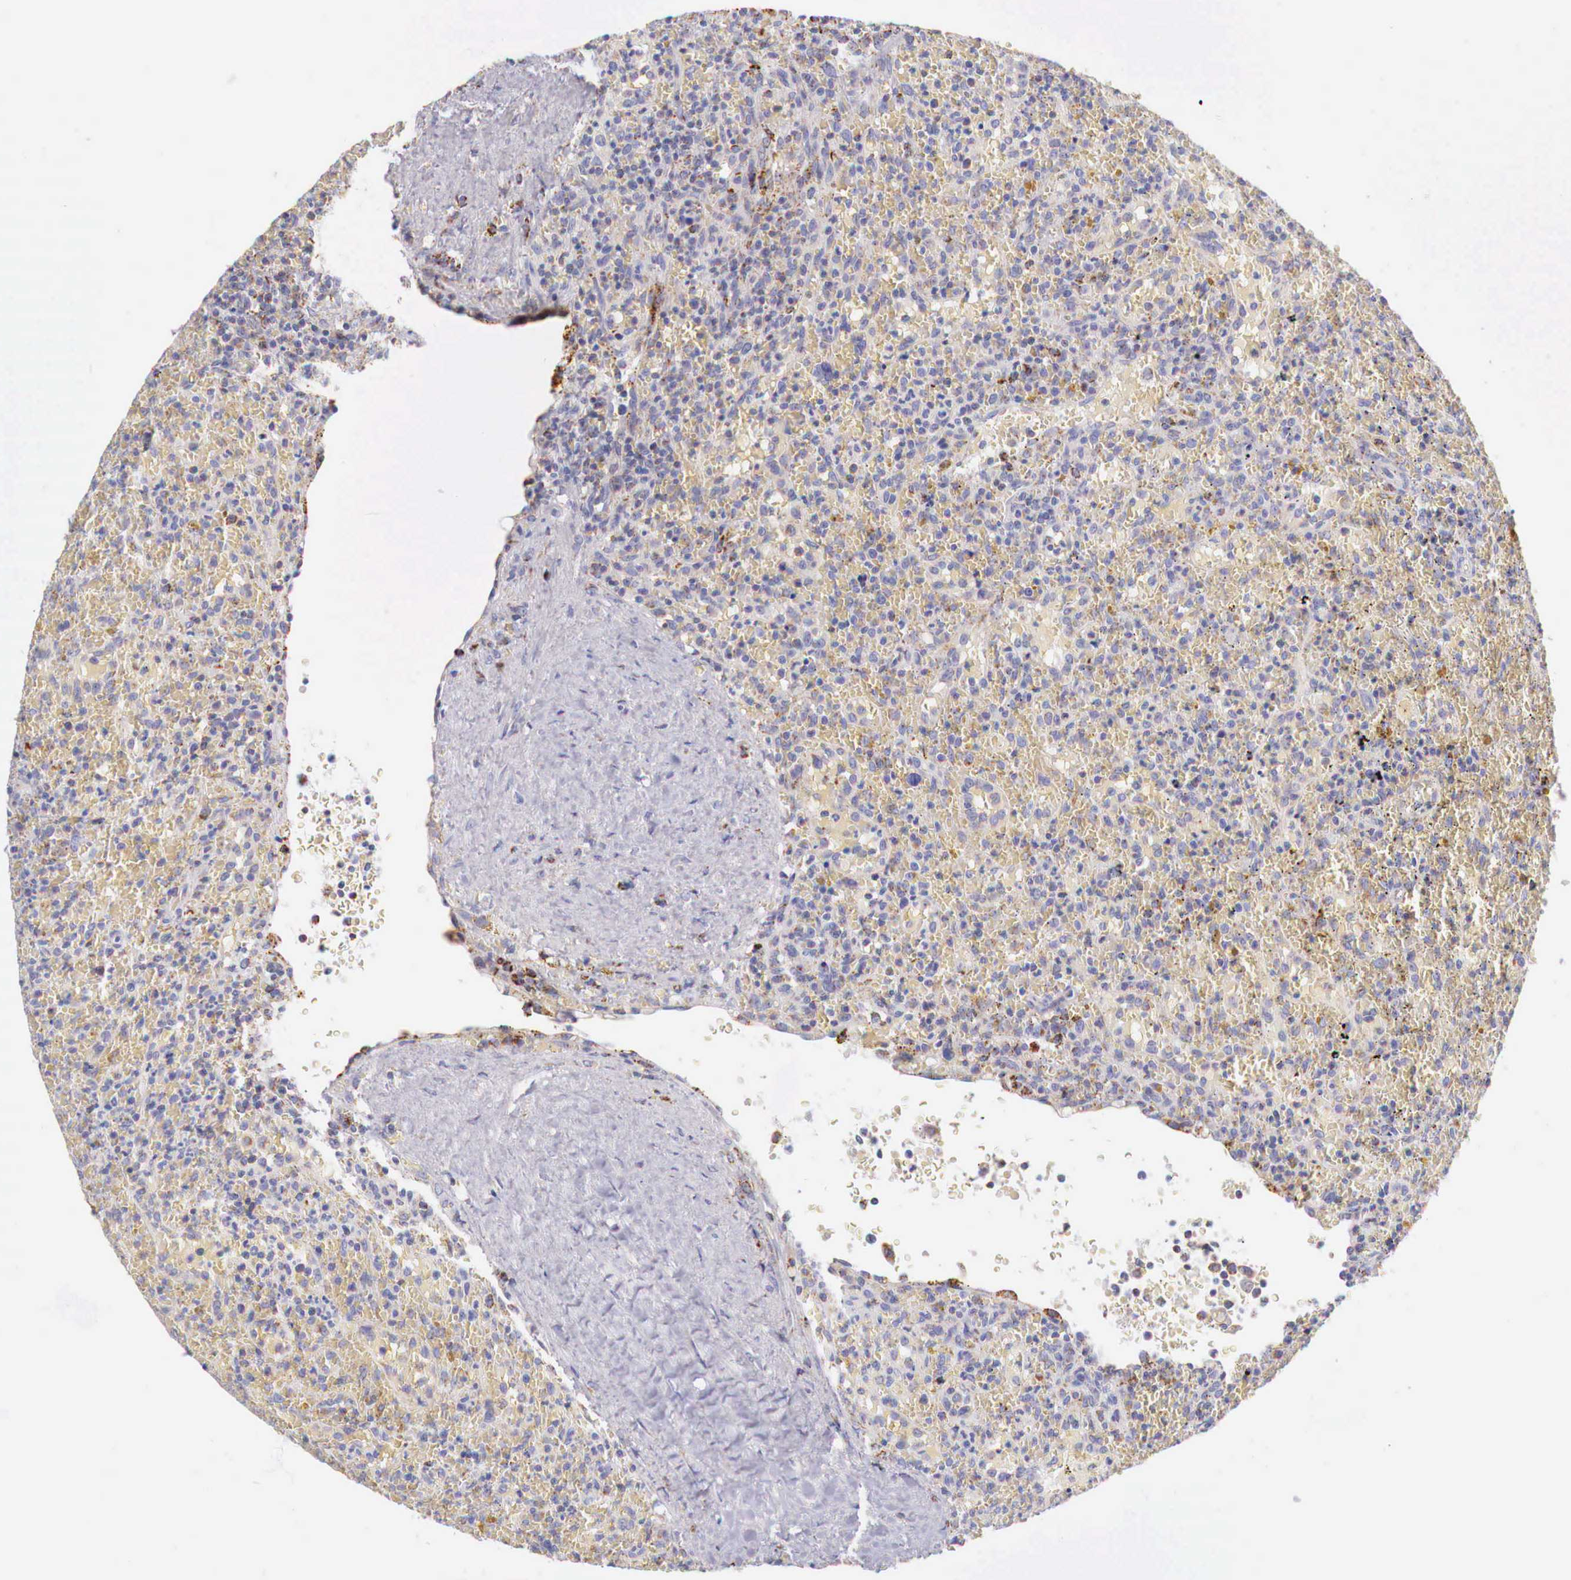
{"staining": {"intensity": "weak", "quantity": "<25%", "location": "cytoplasmic/membranous"}, "tissue": "lymphoma", "cell_type": "Tumor cells", "image_type": "cancer", "snomed": [{"axis": "morphology", "description": "Malignant lymphoma, non-Hodgkin's type, High grade"}, {"axis": "topography", "description": "Spleen"}, {"axis": "topography", "description": "Lymph node"}], "caption": "The immunohistochemistry (IHC) micrograph has no significant expression in tumor cells of high-grade malignant lymphoma, non-Hodgkin's type tissue.", "gene": "IDH3G", "patient": {"sex": "female", "age": 70}}